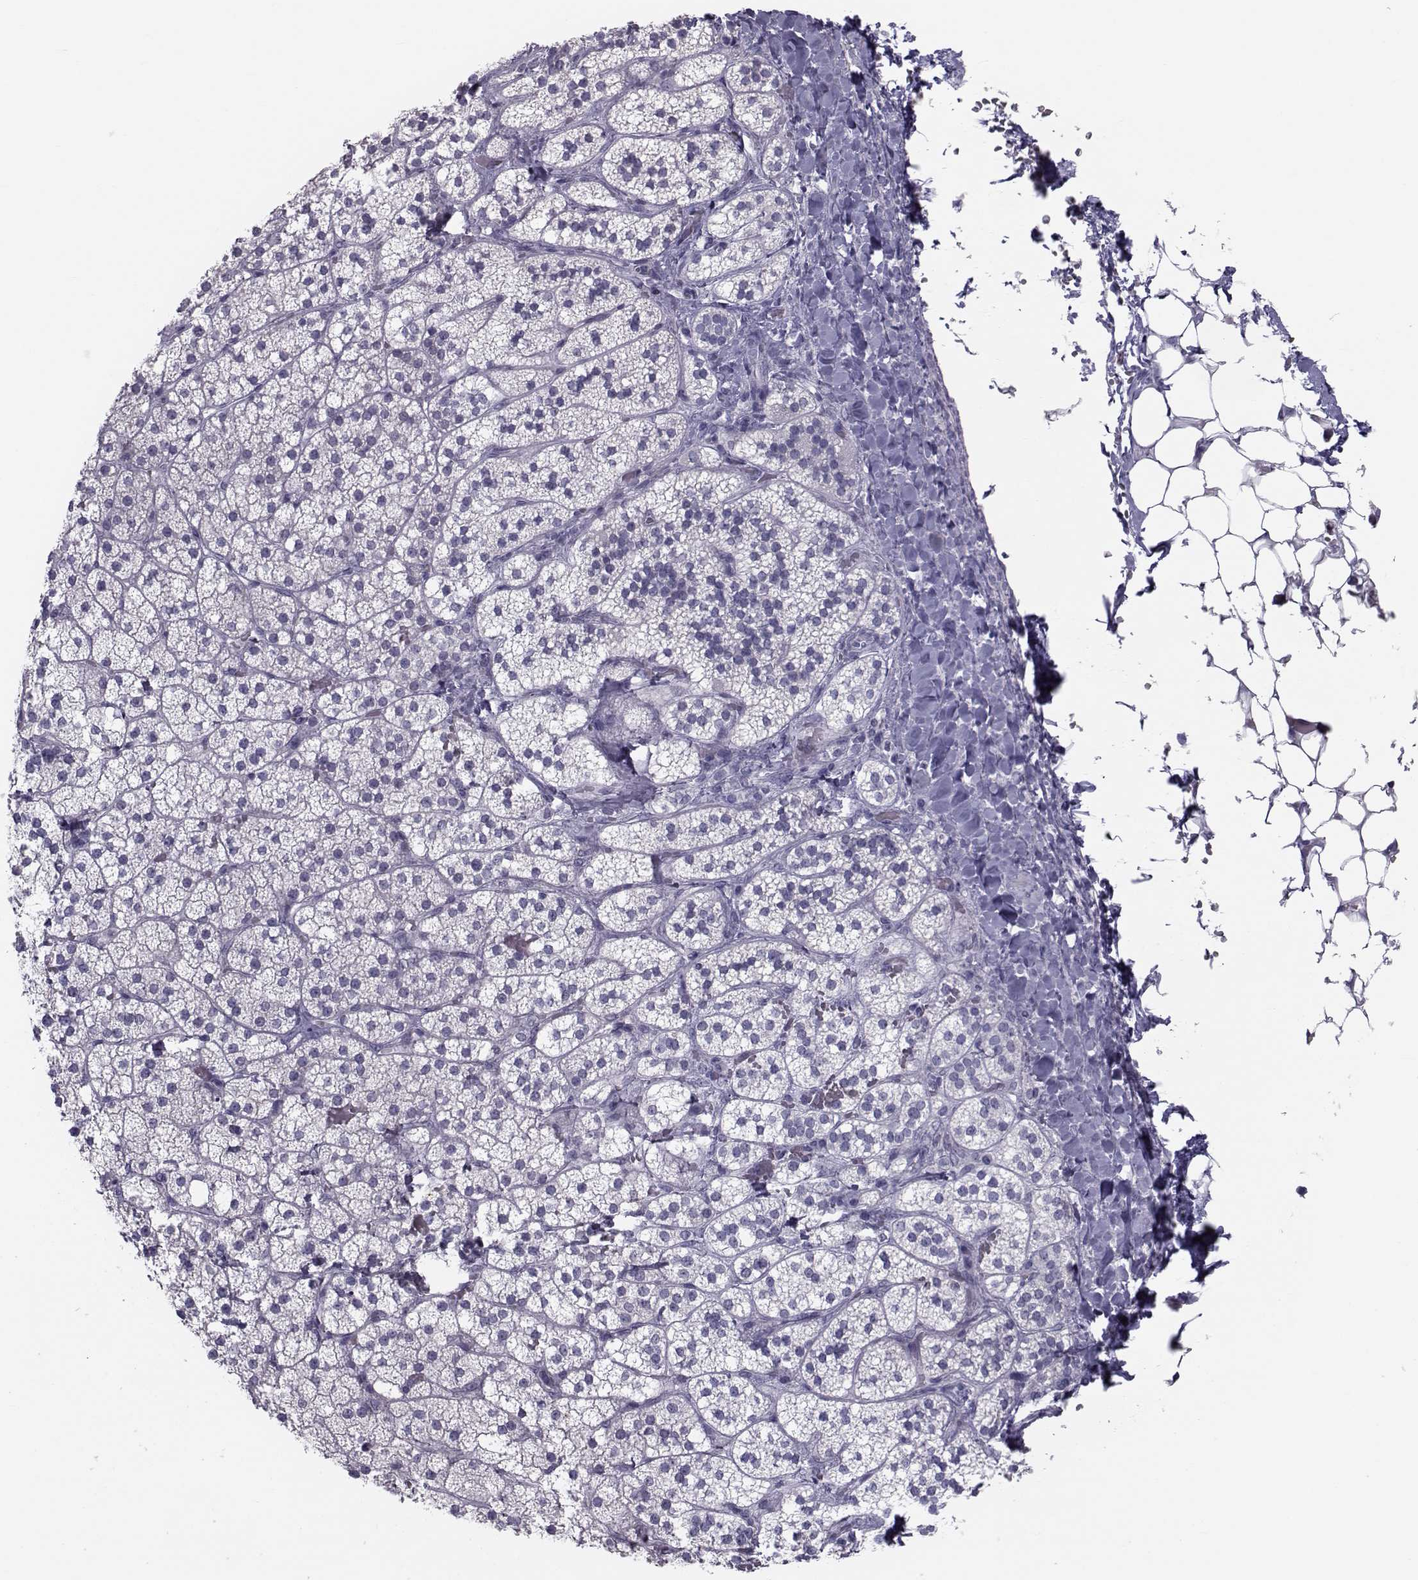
{"staining": {"intensity": "negative", "quantity": "none", "location": "none"}, "tissue": "adrenal gland", "cell_type": "Glandular cells", "image_type": "normal", "snomed": [{"axis": "morphology", "description": "Normal tissue, NOS"}, {"axis": "topography", "description": "Adrenal gland"}], "caption": "A high-resolution histopathology image shows immunohistochemistry (IHC) staining of unremarkable adrenal gland, which displays no significant positivity in glandular cells.", "gene": "GARIN3", "patient": {"sex": "male", "age": 53}}